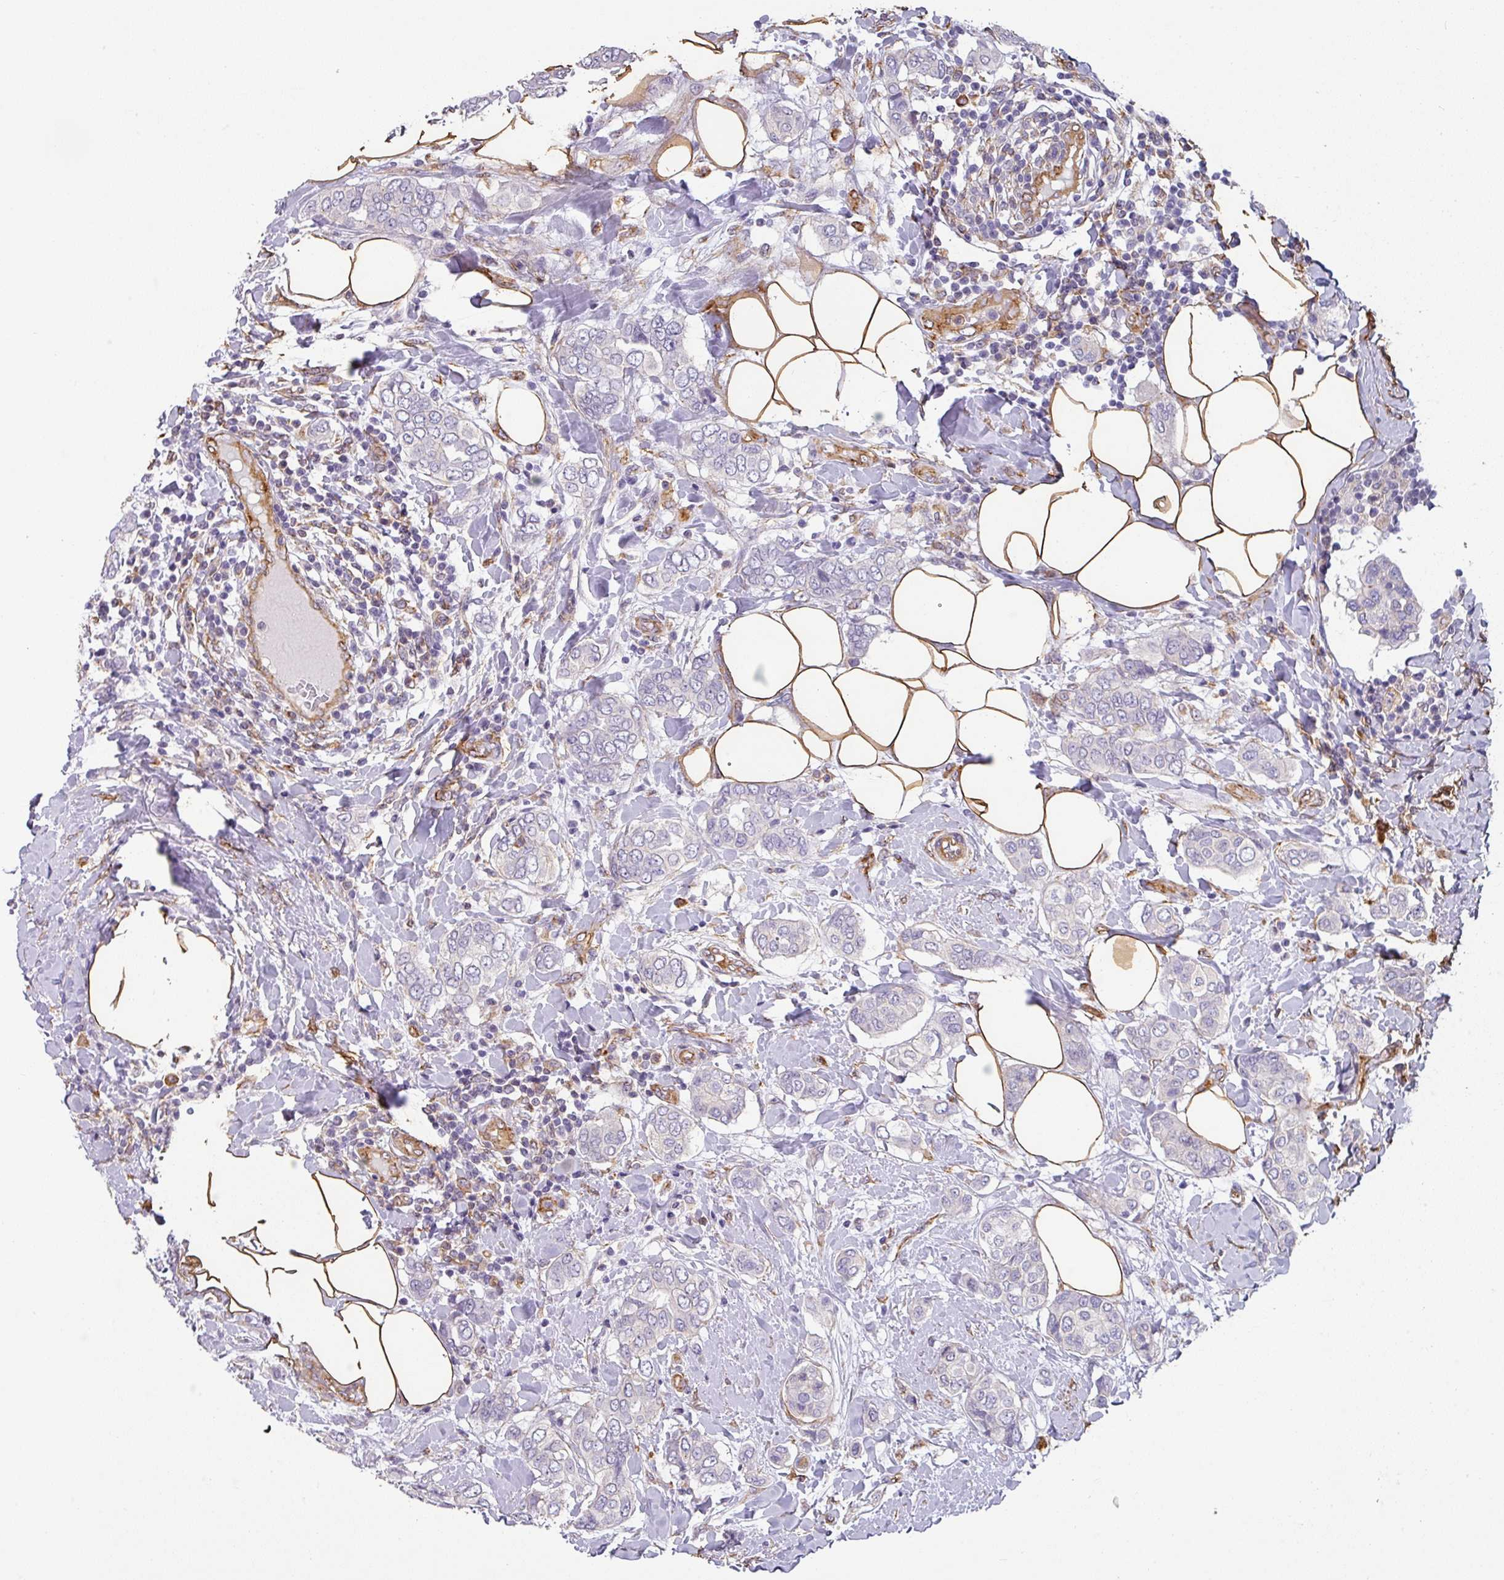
{"staining": {"intensity": "negative", "quantity": "none", "location": "none"}, "tissue": "breast cancer", "cell_type": "Tumor cells", "image_type": "cancer", "snomed": [{"axis": "morphology", "description": "Lobular carcinoma"}, {"axis": "topography", "description": "Breast"}], "caption": "Photomicrograph shows no significant protein staining in tumor cells of lobular carcinoma (breast).", "gene": "ZNF280C", "patient": {"sex": "female", "age": 51}}